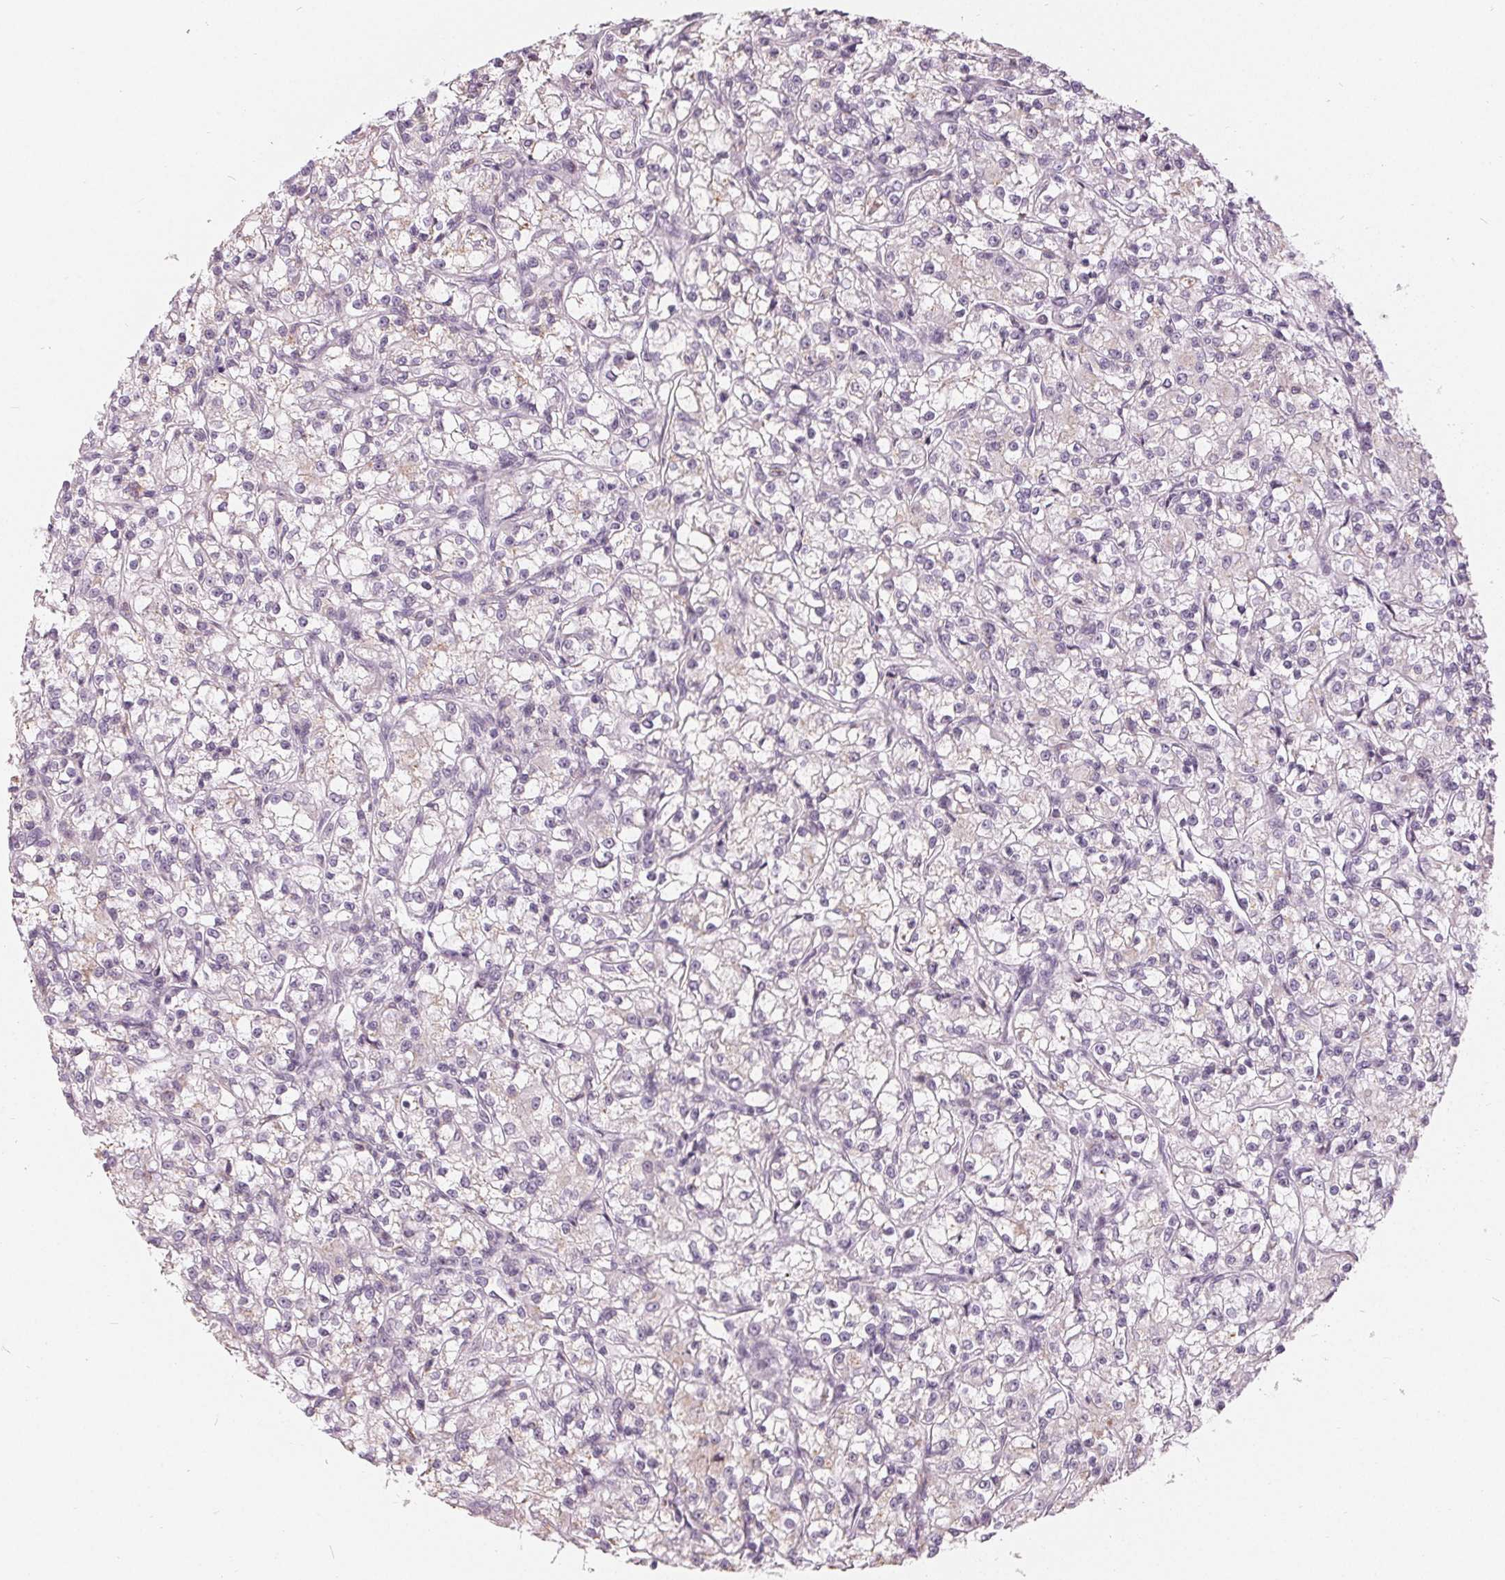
{"staining": {"intensity": "negative", "quantity": "none", "location": "none"}, "tissue": "renal cancer", "cell_type": "Tumor cells", "image_type": "cancer", "snomed": [{"axis": "morphology", "description": "Adenocarcinoma, NOS"}, {"axis": "topography", "description": "Kidney"}], "caption": "Immunohistochemical staining of human renal cancer (adenocarcinoma) displays no significant expression in tumor cells.", "gene": "HOPX", "patient": {"sex": "female", "age": 59}}